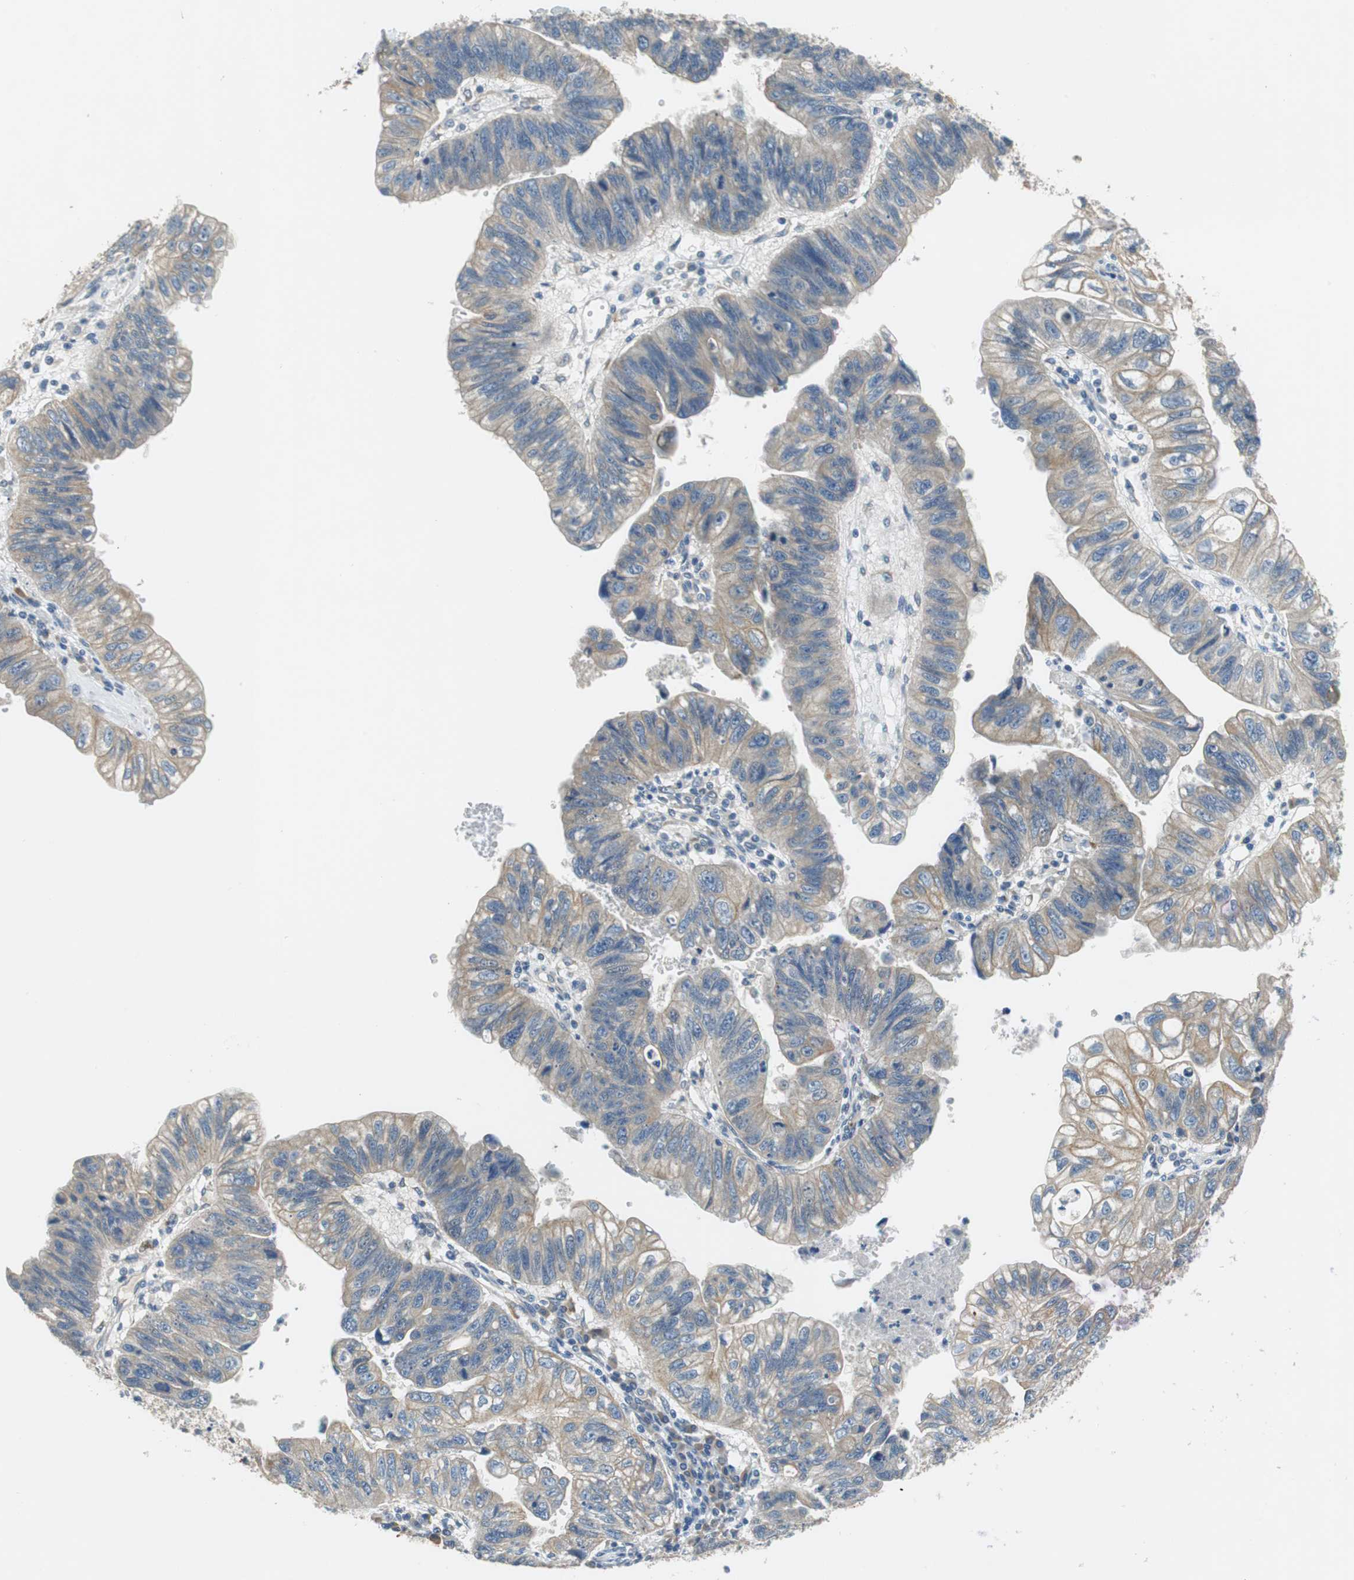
{"staining": {"intensity": "moderate", "quantity": ">75%", "location": "cytoplasmic/membranous"}, "tissue": "stomach cancer", "cell_type": "Tumor cells", "image_type": "cancer", "snomed": [{"axis": "morphology", "description": "Adenocarcinoma, NOS"}, {"axis": "topography", "description": "Stomach"}], "caption": "Immunohistochemistry (IHC) staining of stomach cancer, which exhibits medium levels of moderate cytoplasmic/membranous staining in about >75% of tumor cells indicating moderate cytoplasmic/membranous protein expression. The staining was performed using DAB (brown) for protein detection and nuclei were counterstained in hematoxylin (blue).", "gene": "FADS2", "patient": {"sex": "male", "age": 59}}